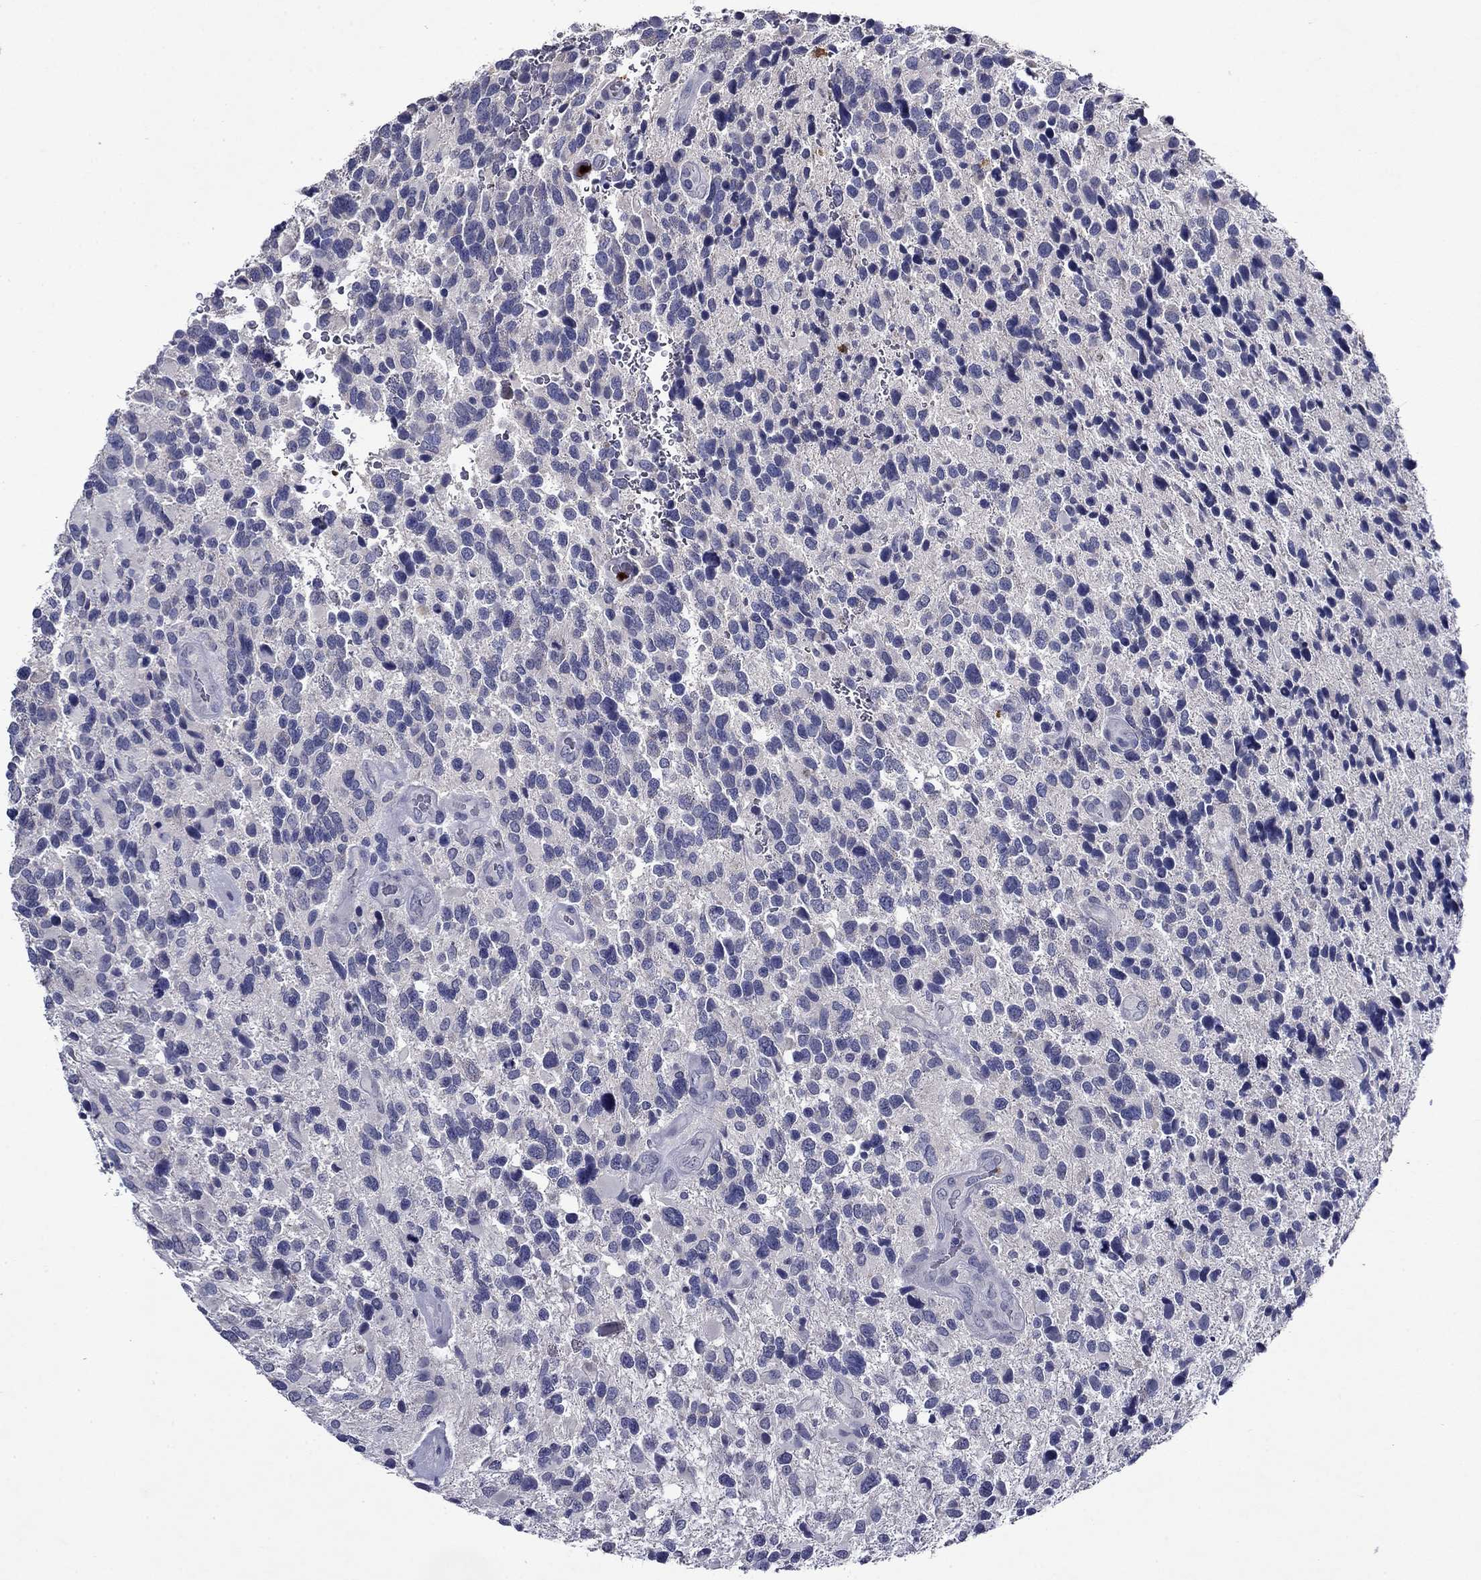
{"staining": {"intensity": "negative", "quantity": "none", "location": "none"}, "tissue": "glioma", "cell_type": "Tumor cells", "image_type": "cancer", "snomed": [{"axis": "morphology", "description": "Glioma, malignant, Low grade"}, {"axis": "topography", "description": "Brain"}], "caption": "There is no significant staining in tumor cells of glioma. (DAB (3,3'-diaminobenzidine) IHC visualized using brightfield microscopy, high magnification).", "gene": "IRF5", "patient": {"sex": "female", "age": 32}}